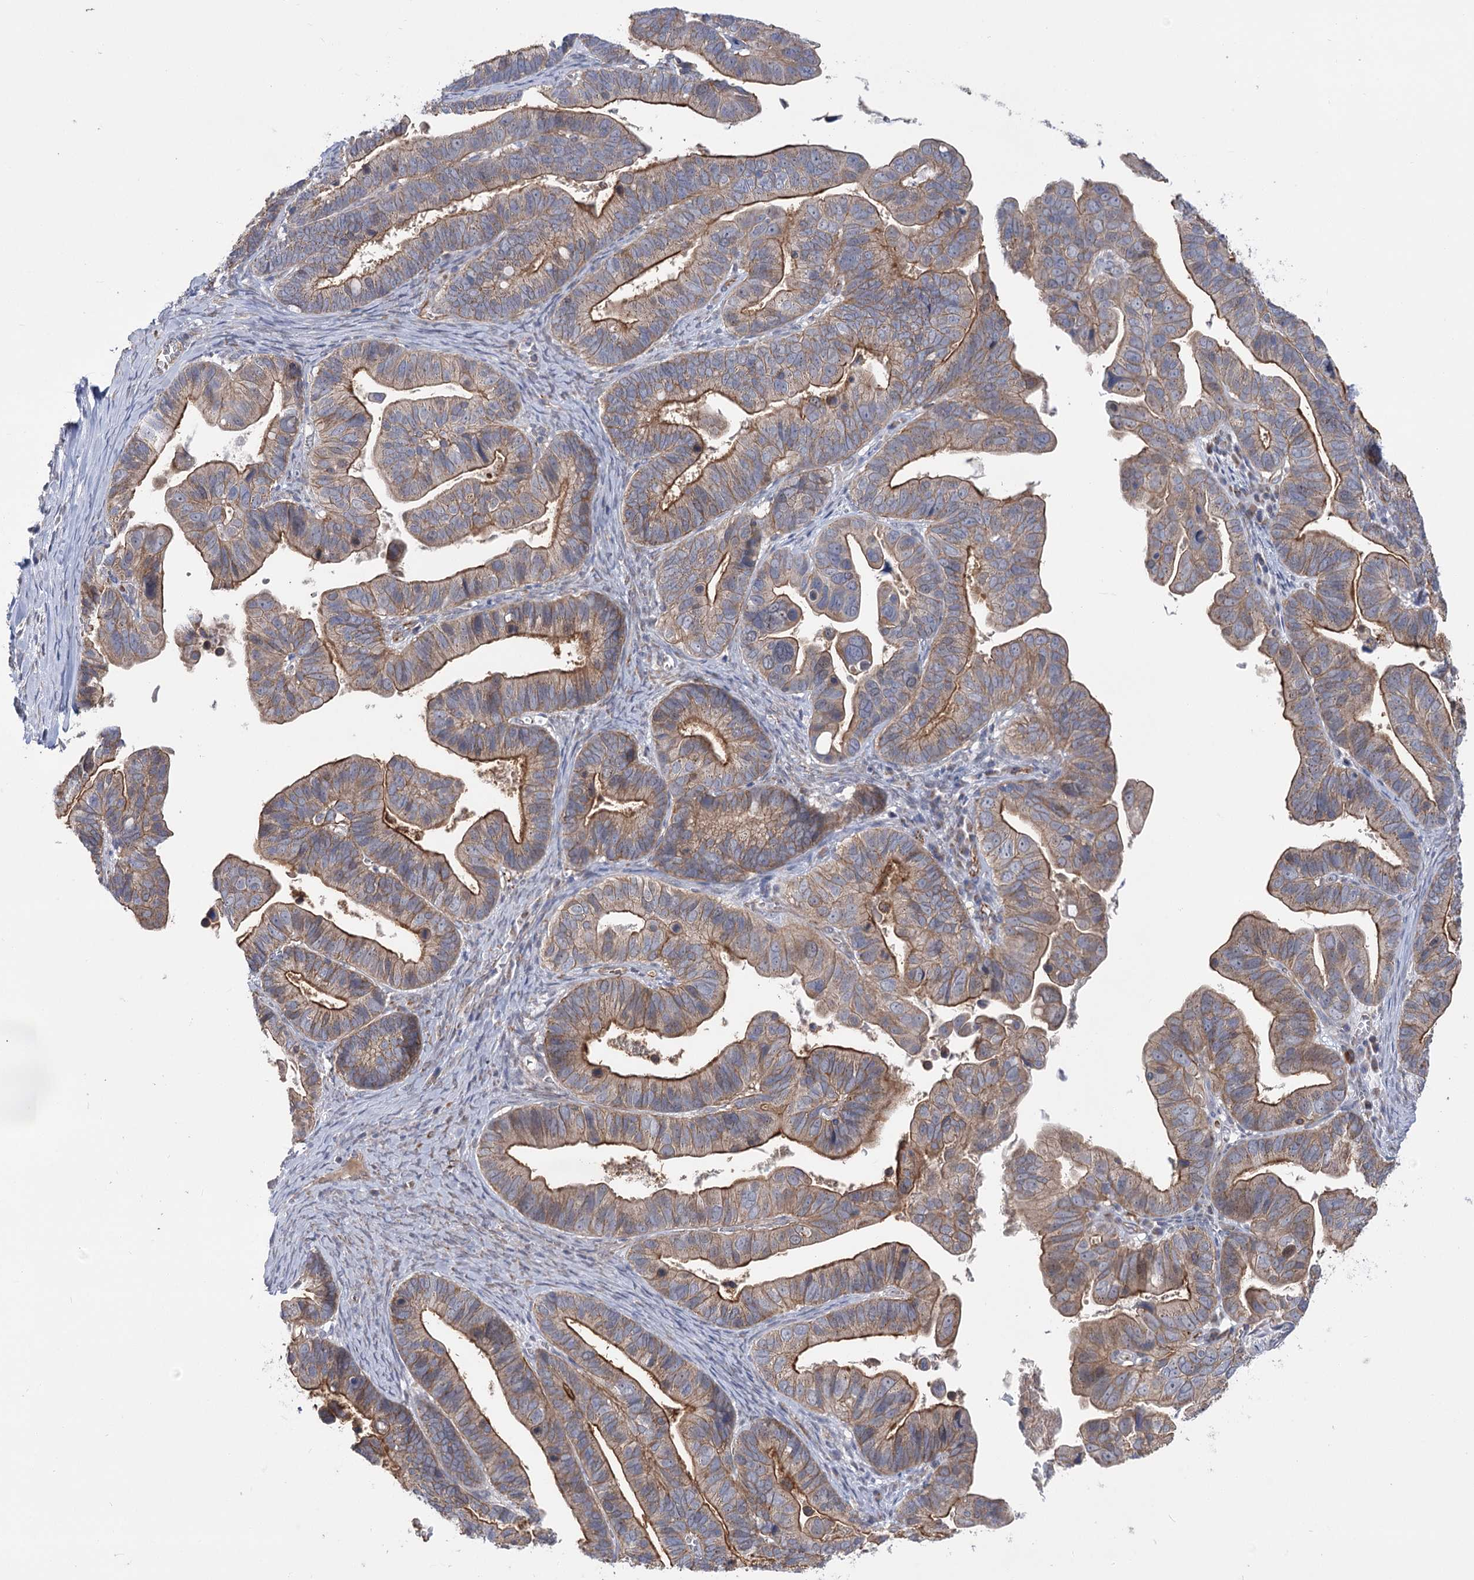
{"staining": {"intensity": "moderate", "quantity": ">75%", "location": "cytoplasmic/membranous"}, "tissue": "ovarian cancer", "cell_type": "Tumor cells", "image_type": "cancer", "snomed": [{"axis": "morphology", "description": "Cystadenocarcinoma, serous, NOS"}, {"axis": "topography", "description": "Ovary"}], "caption": "A histopathology image of ovarian serous cystadenocarcinoma stained for a protein displays moderate cytoplasmic/membranous brown staining in tumor cells.", "gene": "ECHDC3", "patient": {"sex": "female", "age": 56}}